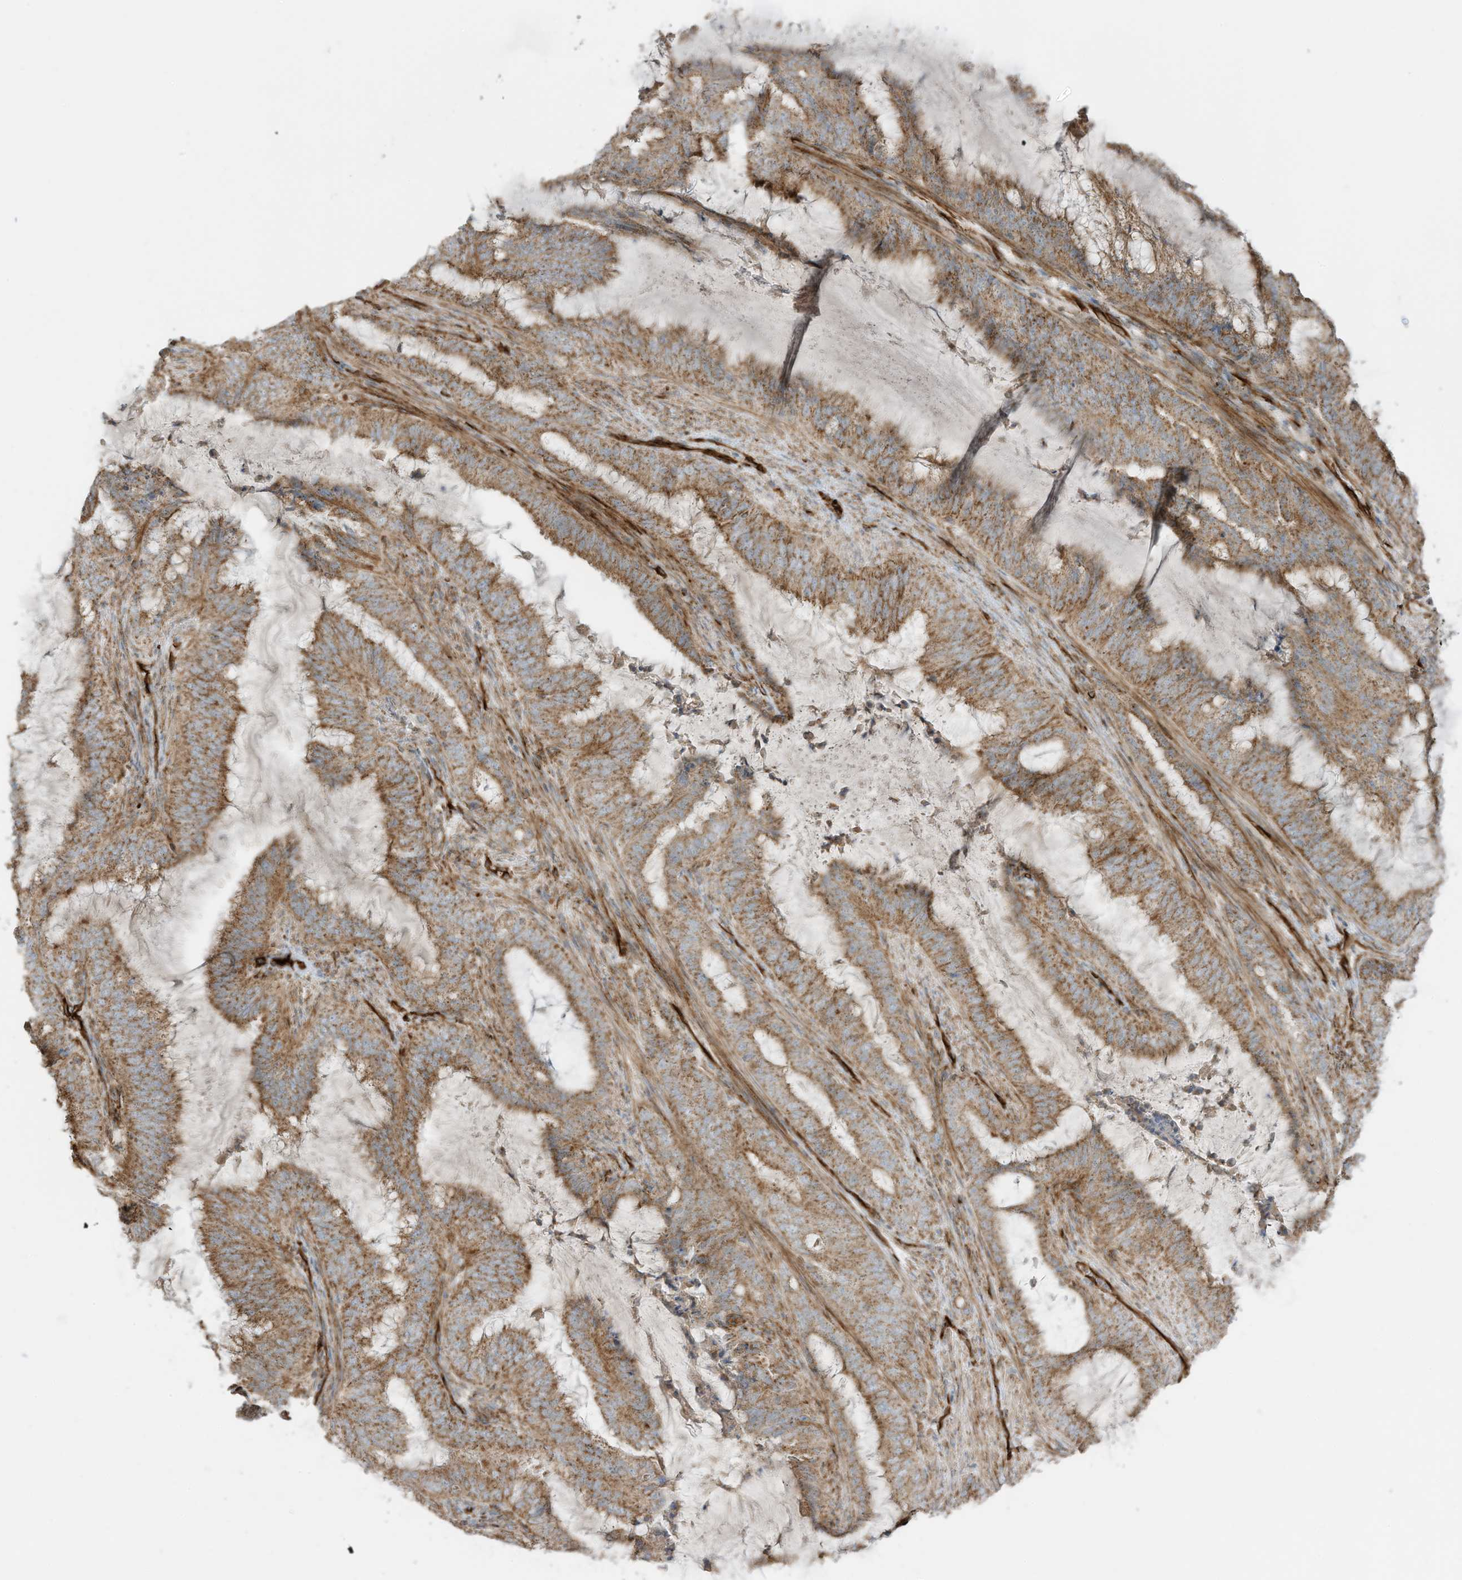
{"staining": {"intensity": "moderate", "quantity": ">75%", "location": "cytoplasmic/membranous"}, "tissue": "endometrial cancer", "cell_type": "Tumor cells", "image_type": "cancer", "snomed": [{"axis": "morphology", "description": "Adenocarcinoma, NOS"}, {"axis": "topography", "description": "Endometrium"}], "caption": "Endometrial adenocarcinoma stained for a protein reveals moderate cytoplasmic/membranous positivity in tumor cells. The protein is shown in brown color, while the nuclei are stained blue.", "gene": "ABCB7", "patient": {"sex": "female", "age": 51}}